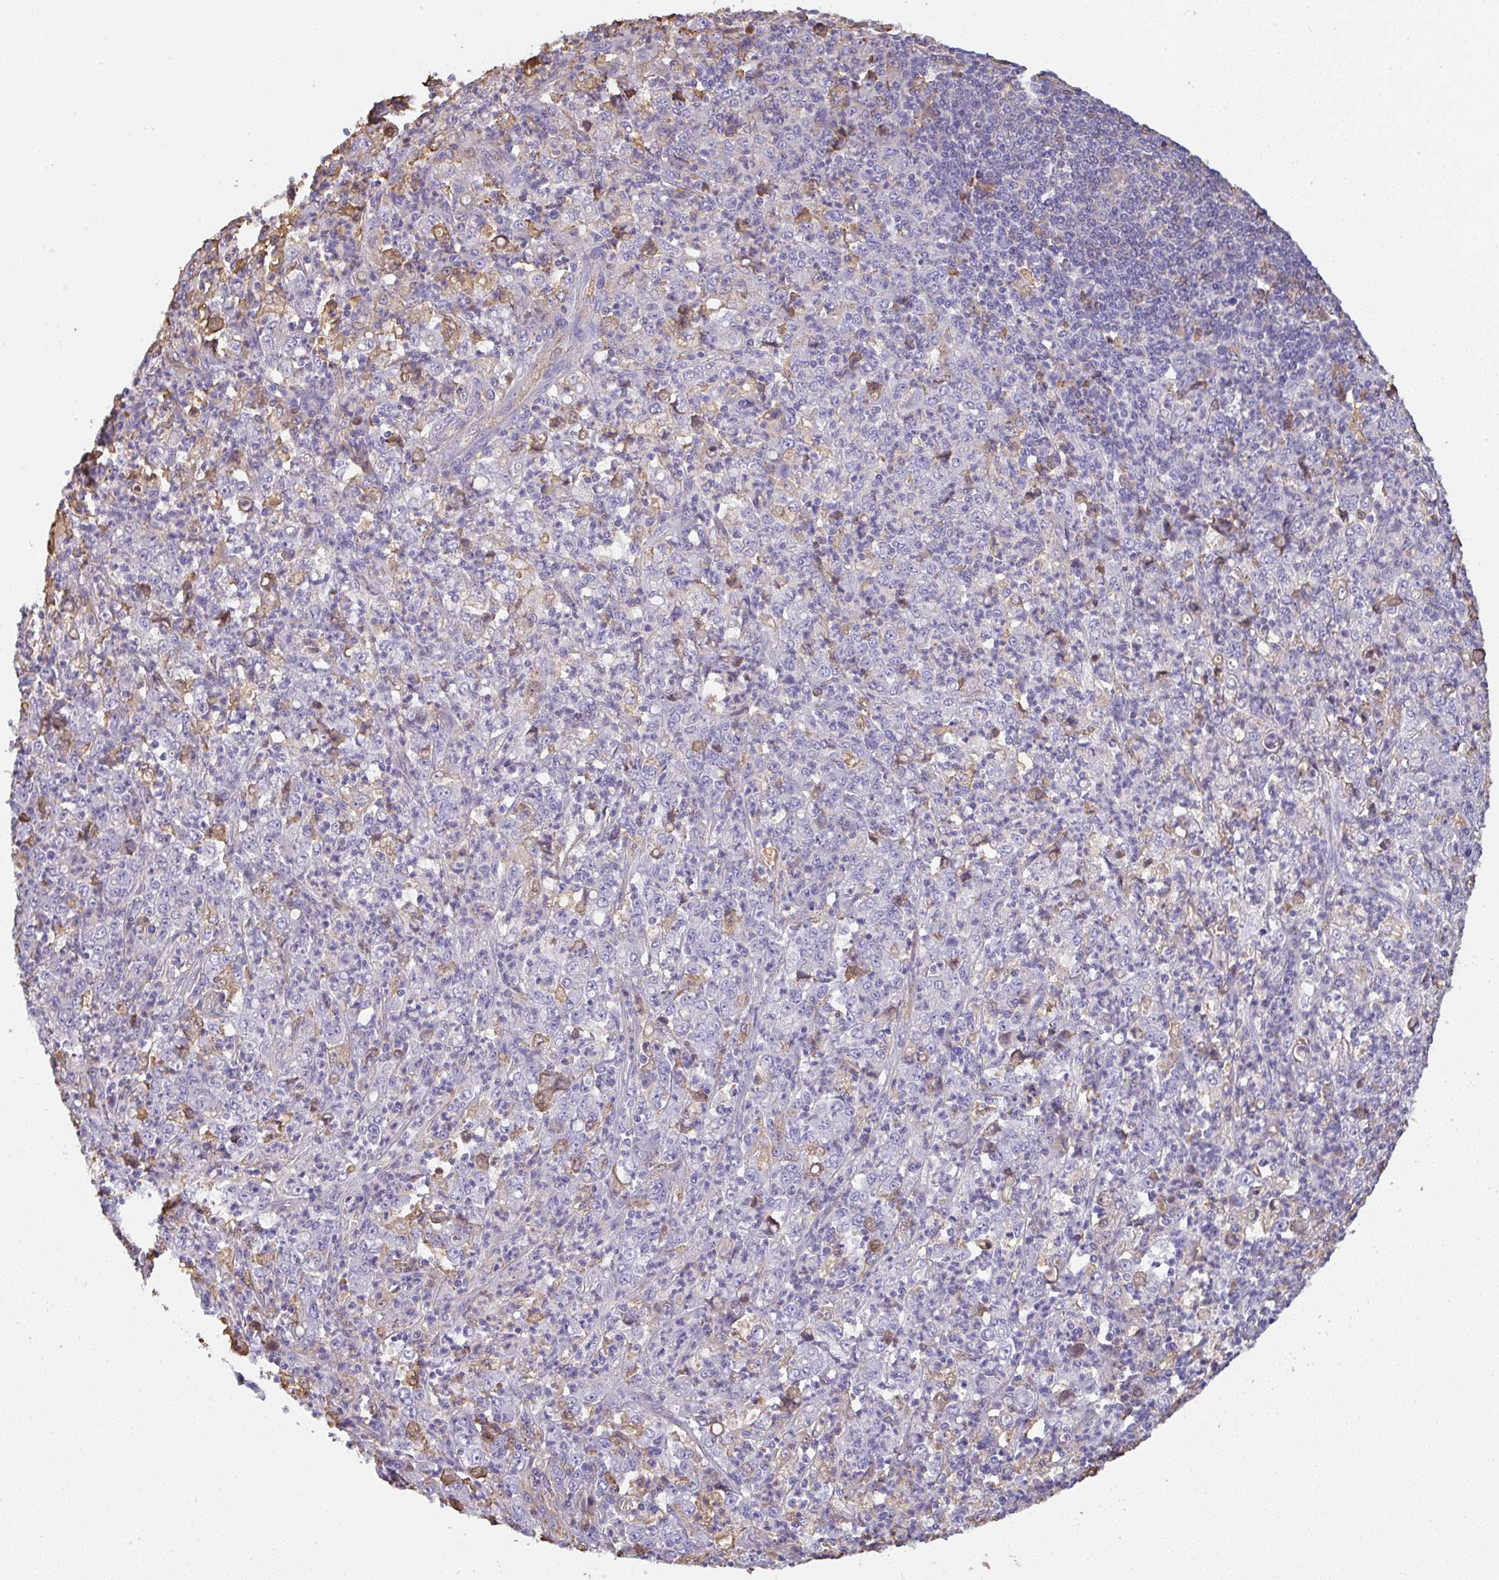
{"staining": {"intensity": "negative", "quantity": "none", "location": "none"}, "tissue": "stomach cancer", "cell_type": "Tumor cells", "image_type": "cancer", "snomed": [{"axis": "morphology", "description": "Adenocarcinoma, NOS"}, {"axis": "topography", "description": "Stomach, lower"}], "caption": "Immunohistochemistry histopathology image of neoplastic tissue: human stomach cancer stained with DAB (3,3'-diaminobenzidine) reveals no significant protein expression in tumor cells.", "gene": "SMYD5", "patient": {"sex": "female", "age": 71}}